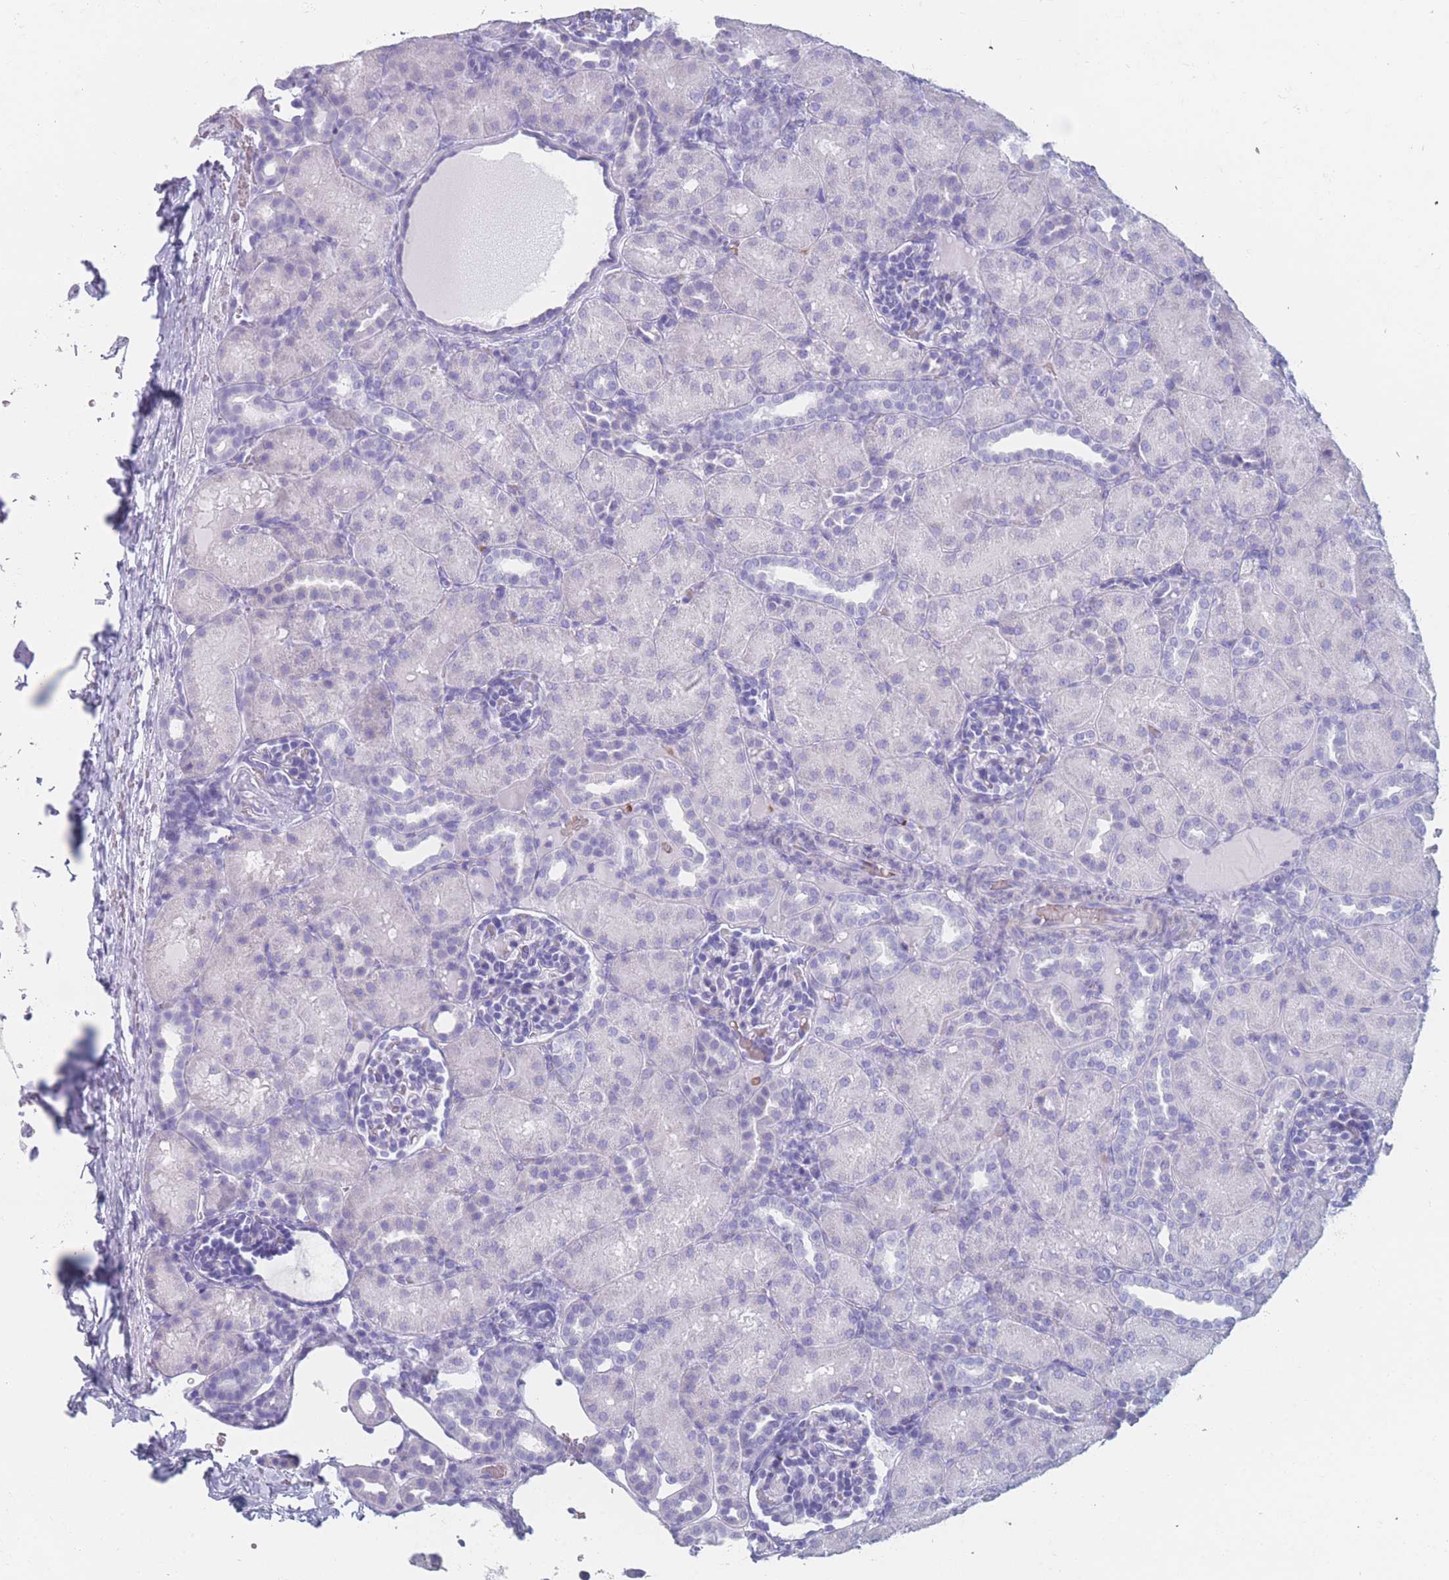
{"staining": {"intensity": "negative", "quantity": "none", "location": "none"}, "tissue": "kidney", "cell_type": "Cells in glomeruli", "image_type": "normal", "snomed": [{"axis": "morphology", "description": "Normal tissue, NOS"}, {"axis": "topography", "description": "Kidney"}], "caption": "Cells in glomeruli are negative for brown protein staining in benign kidney. (DAB (3,3'-diaminobenzidine) IHC with hematoxylin counter stain).", "gene": "OR5D16", "patient": {"sex": "male", "age": 1}}